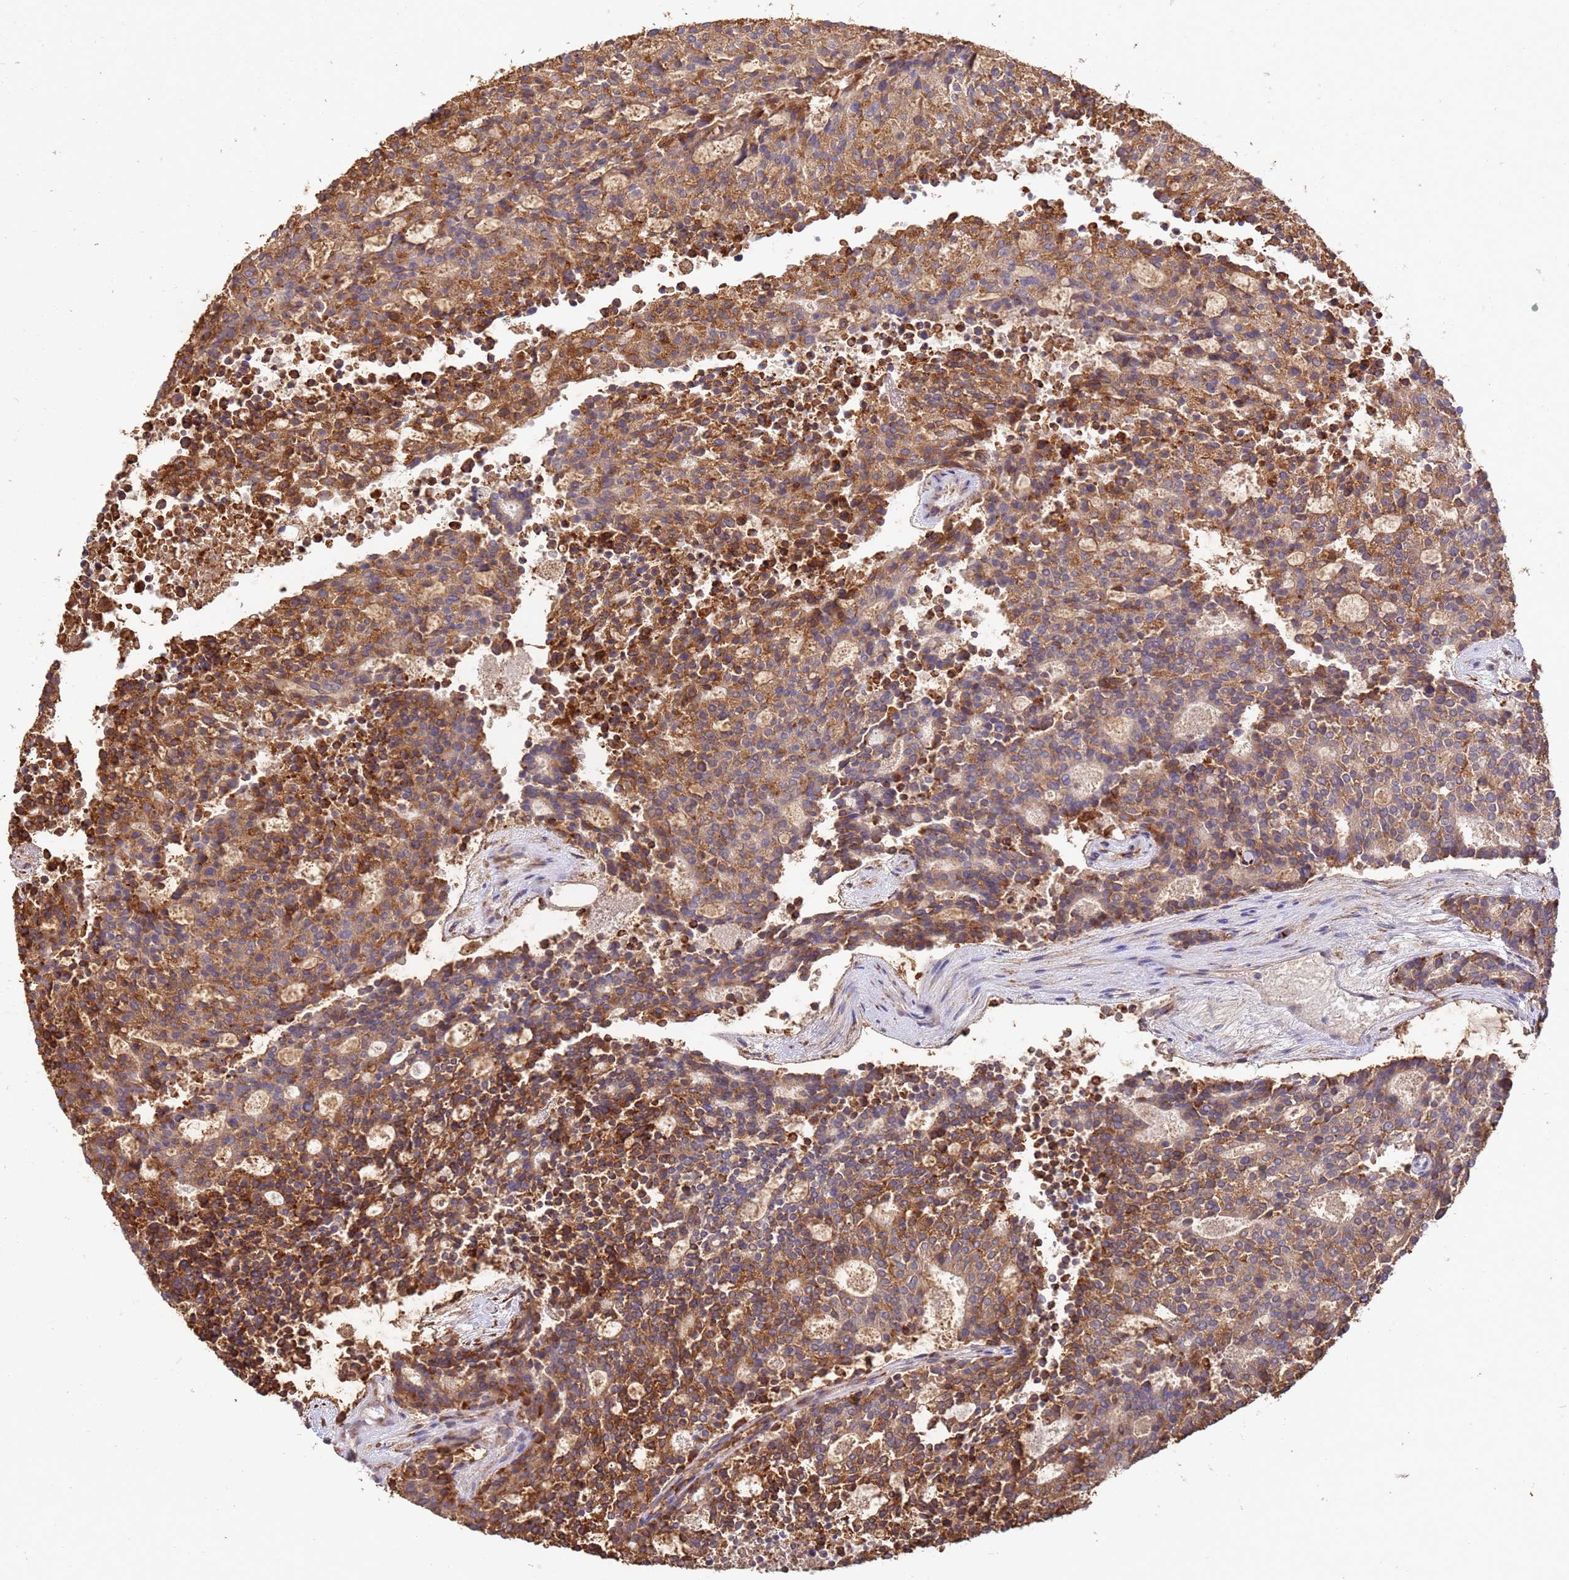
{"staining": {"intensity": "strong", "quantity": ">75%", "location": "cytoplasmic/membranous"}, "tissue": "carcinoid", "cell_type": "Tumor cells", "image_type": "cancer", "snomed": [{"axis": "morphology", "description": "Carcinoid, malignant, NOS"}, {"axis": "topography", "description": "Pancreas"}], "caption": "Immunohistochemistry staining of carcinoid, which displays high levels of strong cytoplasmic/membranous expression in about >75% of tumor cells indicating strong cytoplasmic/membranous protein positivity. The staining was performed using DAB (brown) for protein detection and nuclei were counterstained in hematoxylin (blue).", "gene": "VRK2", "patient": {"sex": "female", "age": 54}}